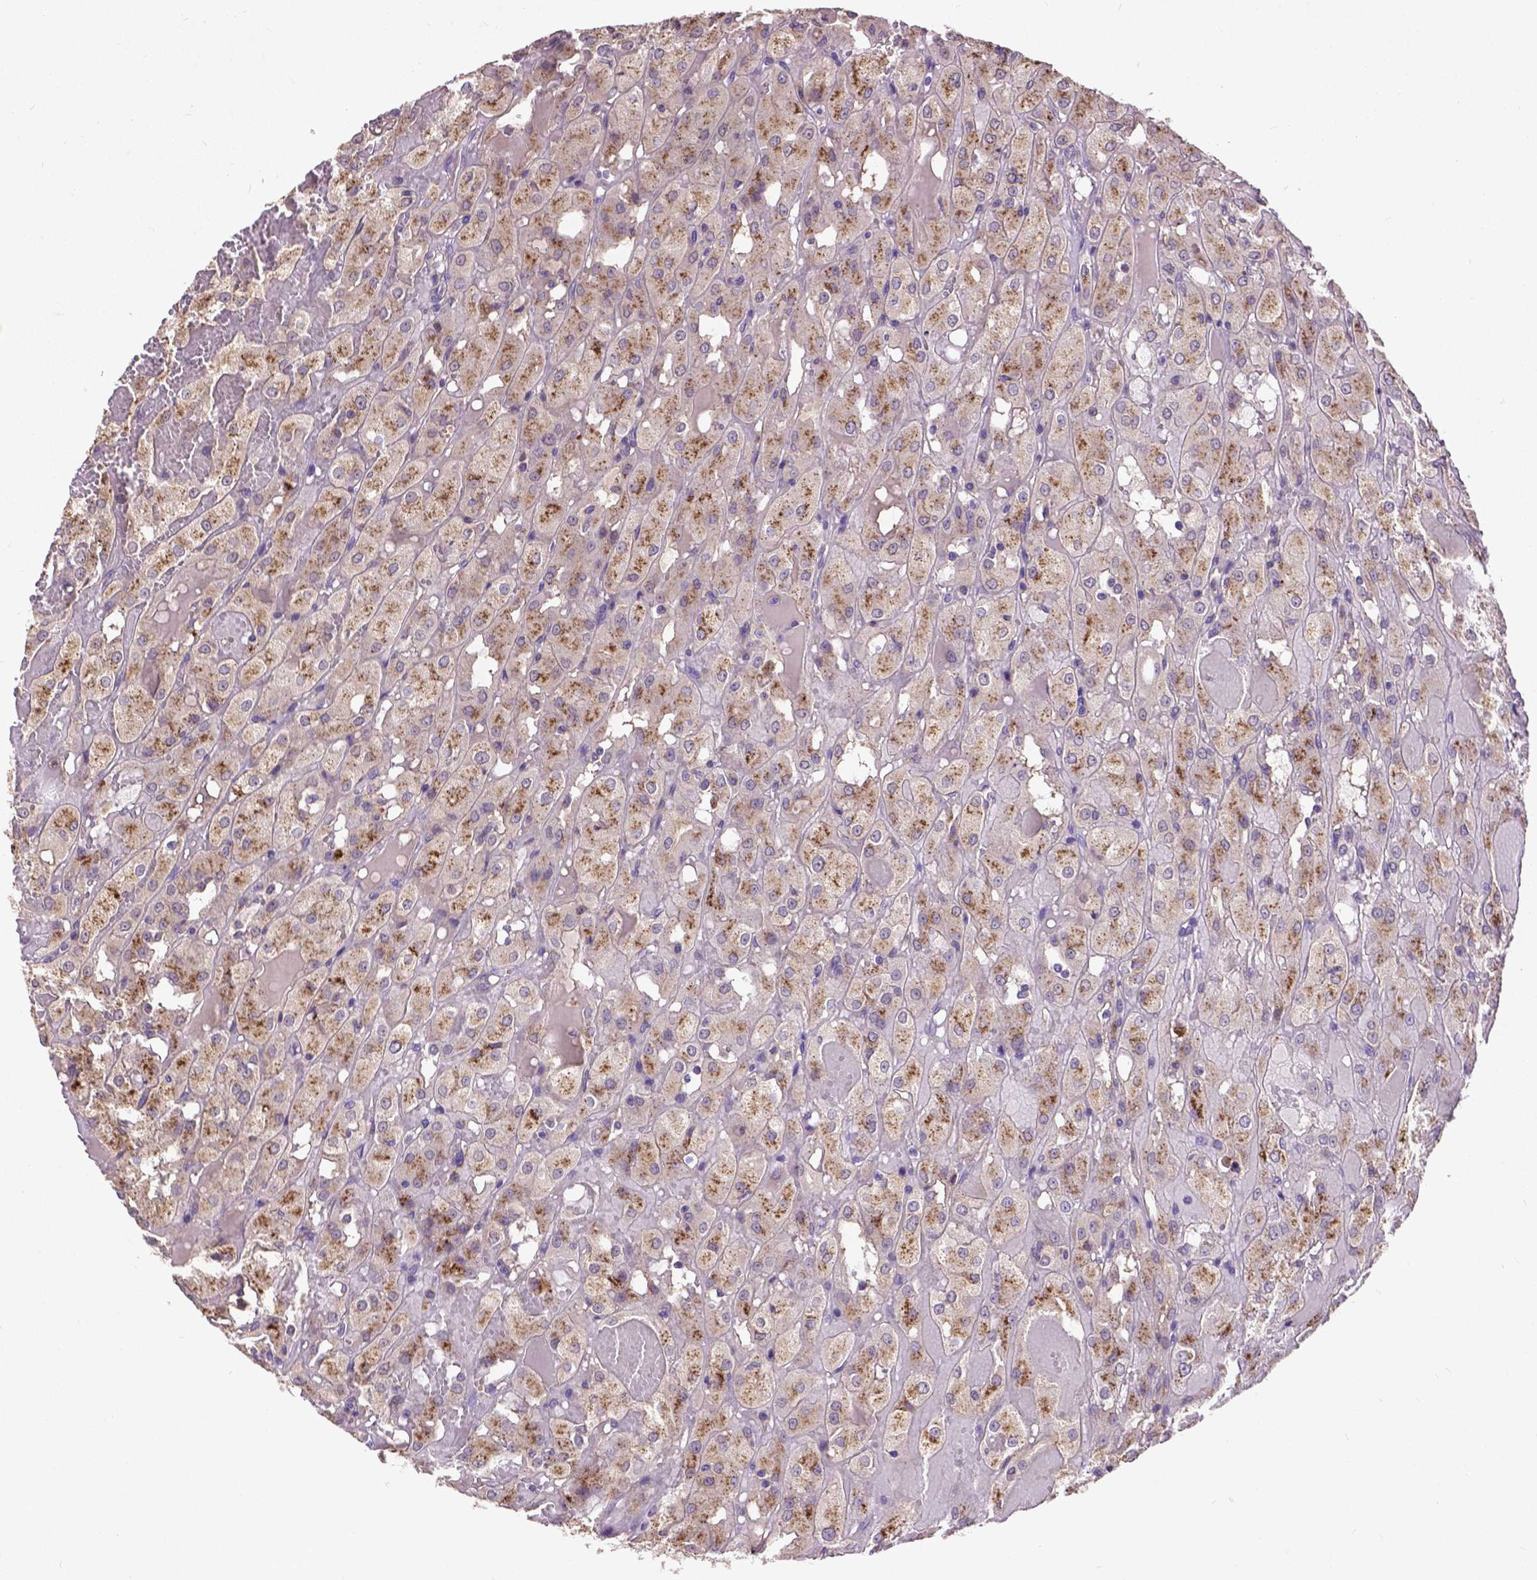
{"staining": {"intensity": "moderate", "quantity": "25%-75%", "location": "cytoplasmic/membranous"}, "tissue": "renal cancer", "cell_type": "Tumor cells", "image_type": "cancer", "snomed": [{"axis": "morphology", "description": "Adenocarcinoma, NOS"}, {"axis": "topography", "description": "Kidney"}], "caption": "This histopathology image shows renal cancer (adenocarcinoma) stained with IHC to label a protein in brown. The cytoplasmic/membranous of tumor cells show moderate positivity for the protein. Nuclei are counter-stained blue.", "gene": "ZNF337", "patient": {"sex": "male", "age": 72}}